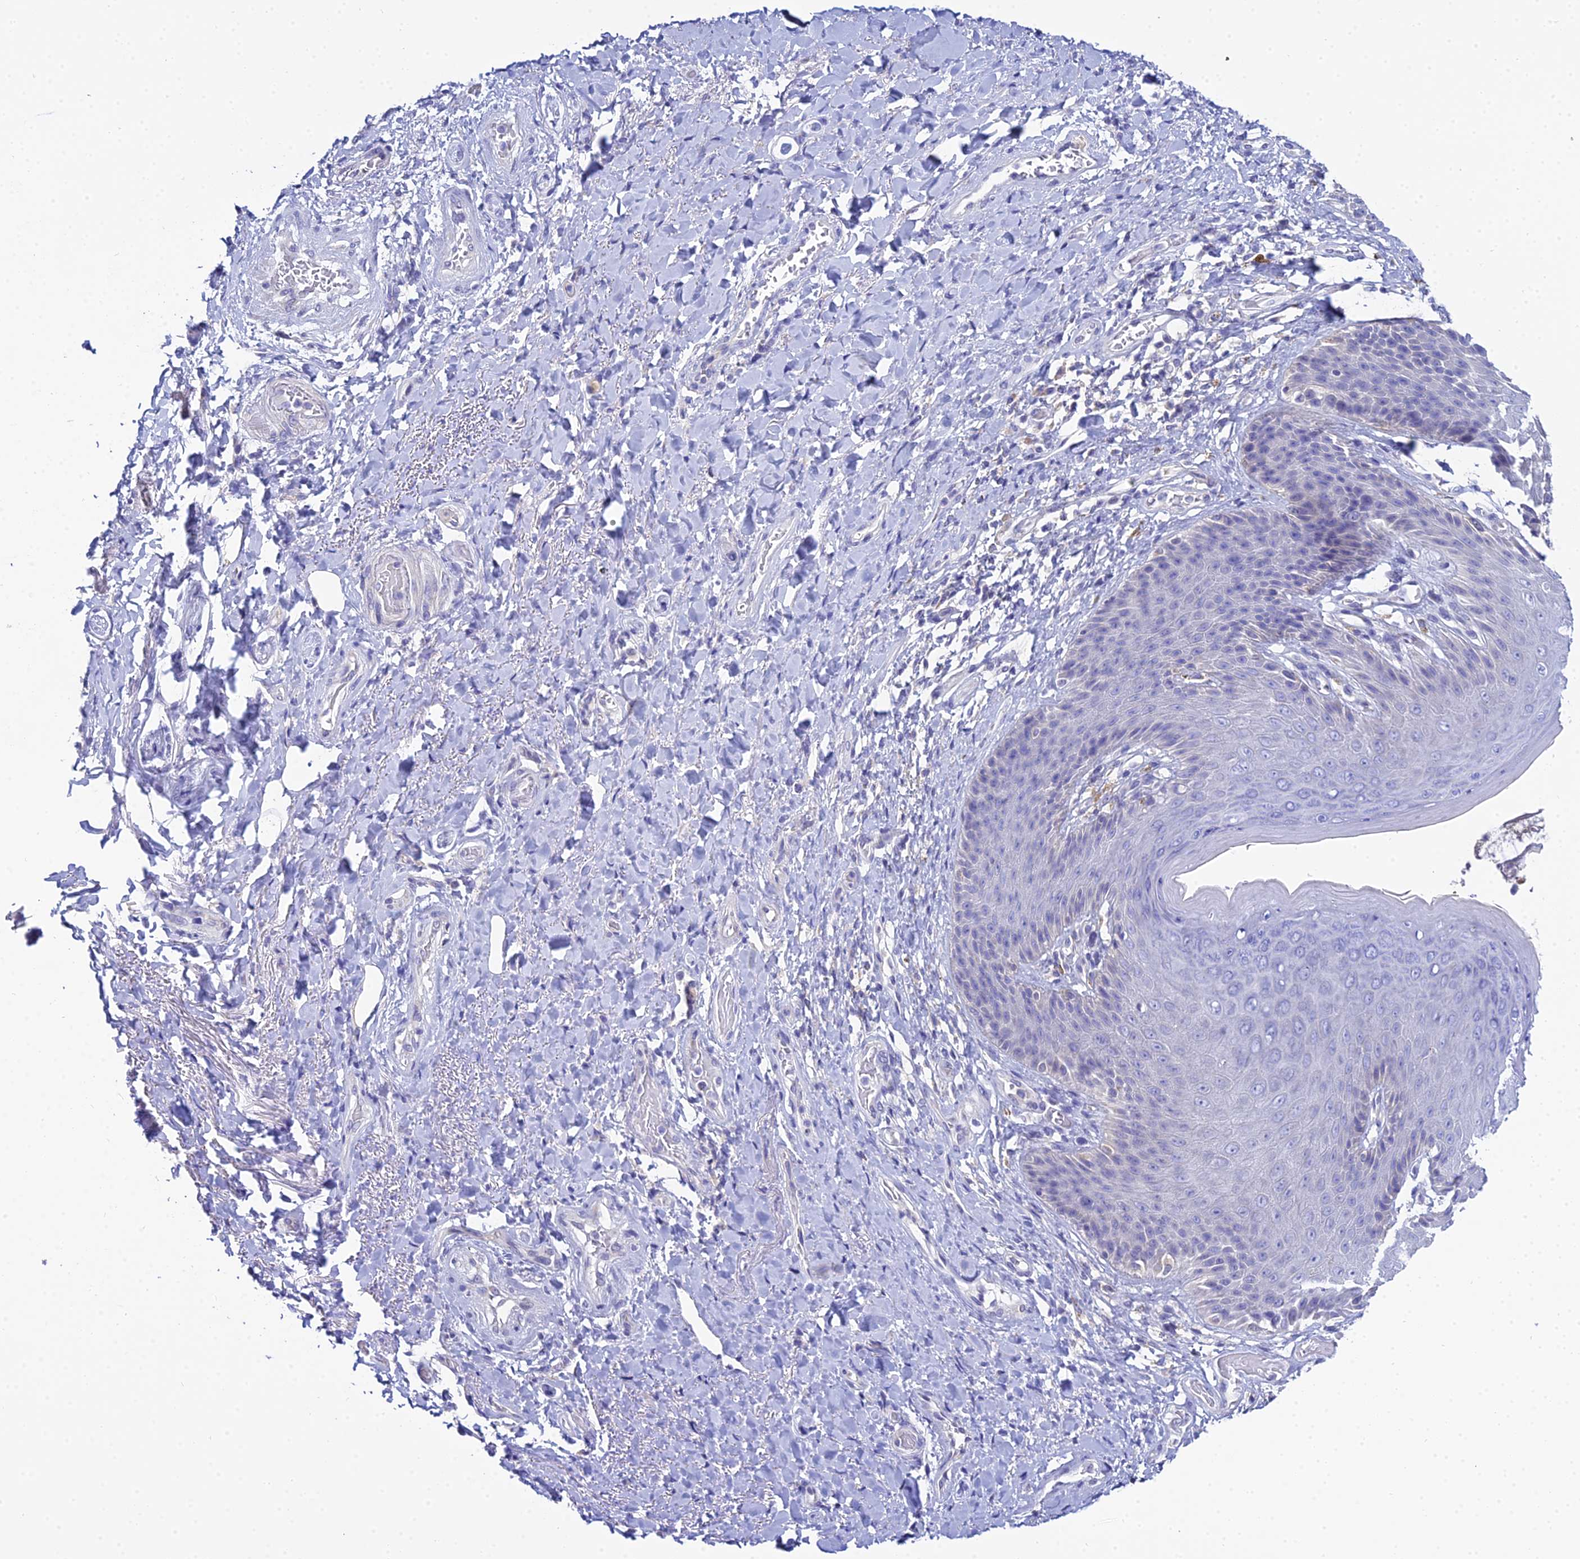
{"staining": {"intensity": "weak", "quantity": "<25%", "location": "cytoplasmic/membranous"}, "tissue": "skin", "cell_type": "Epidermal cells", "image_type": "normal", "snomed": [{"axis": "morphology", "description": "Normal tissue, NOS"}, {"axis": "topography", "description": "Anal"}], "caption": "DAB immunohistochemical staining of benign human skin exhibits no significant expression in epidermal cells.", "gene": "ZXDA", "patient": {"sex": "female", "age": 89}}